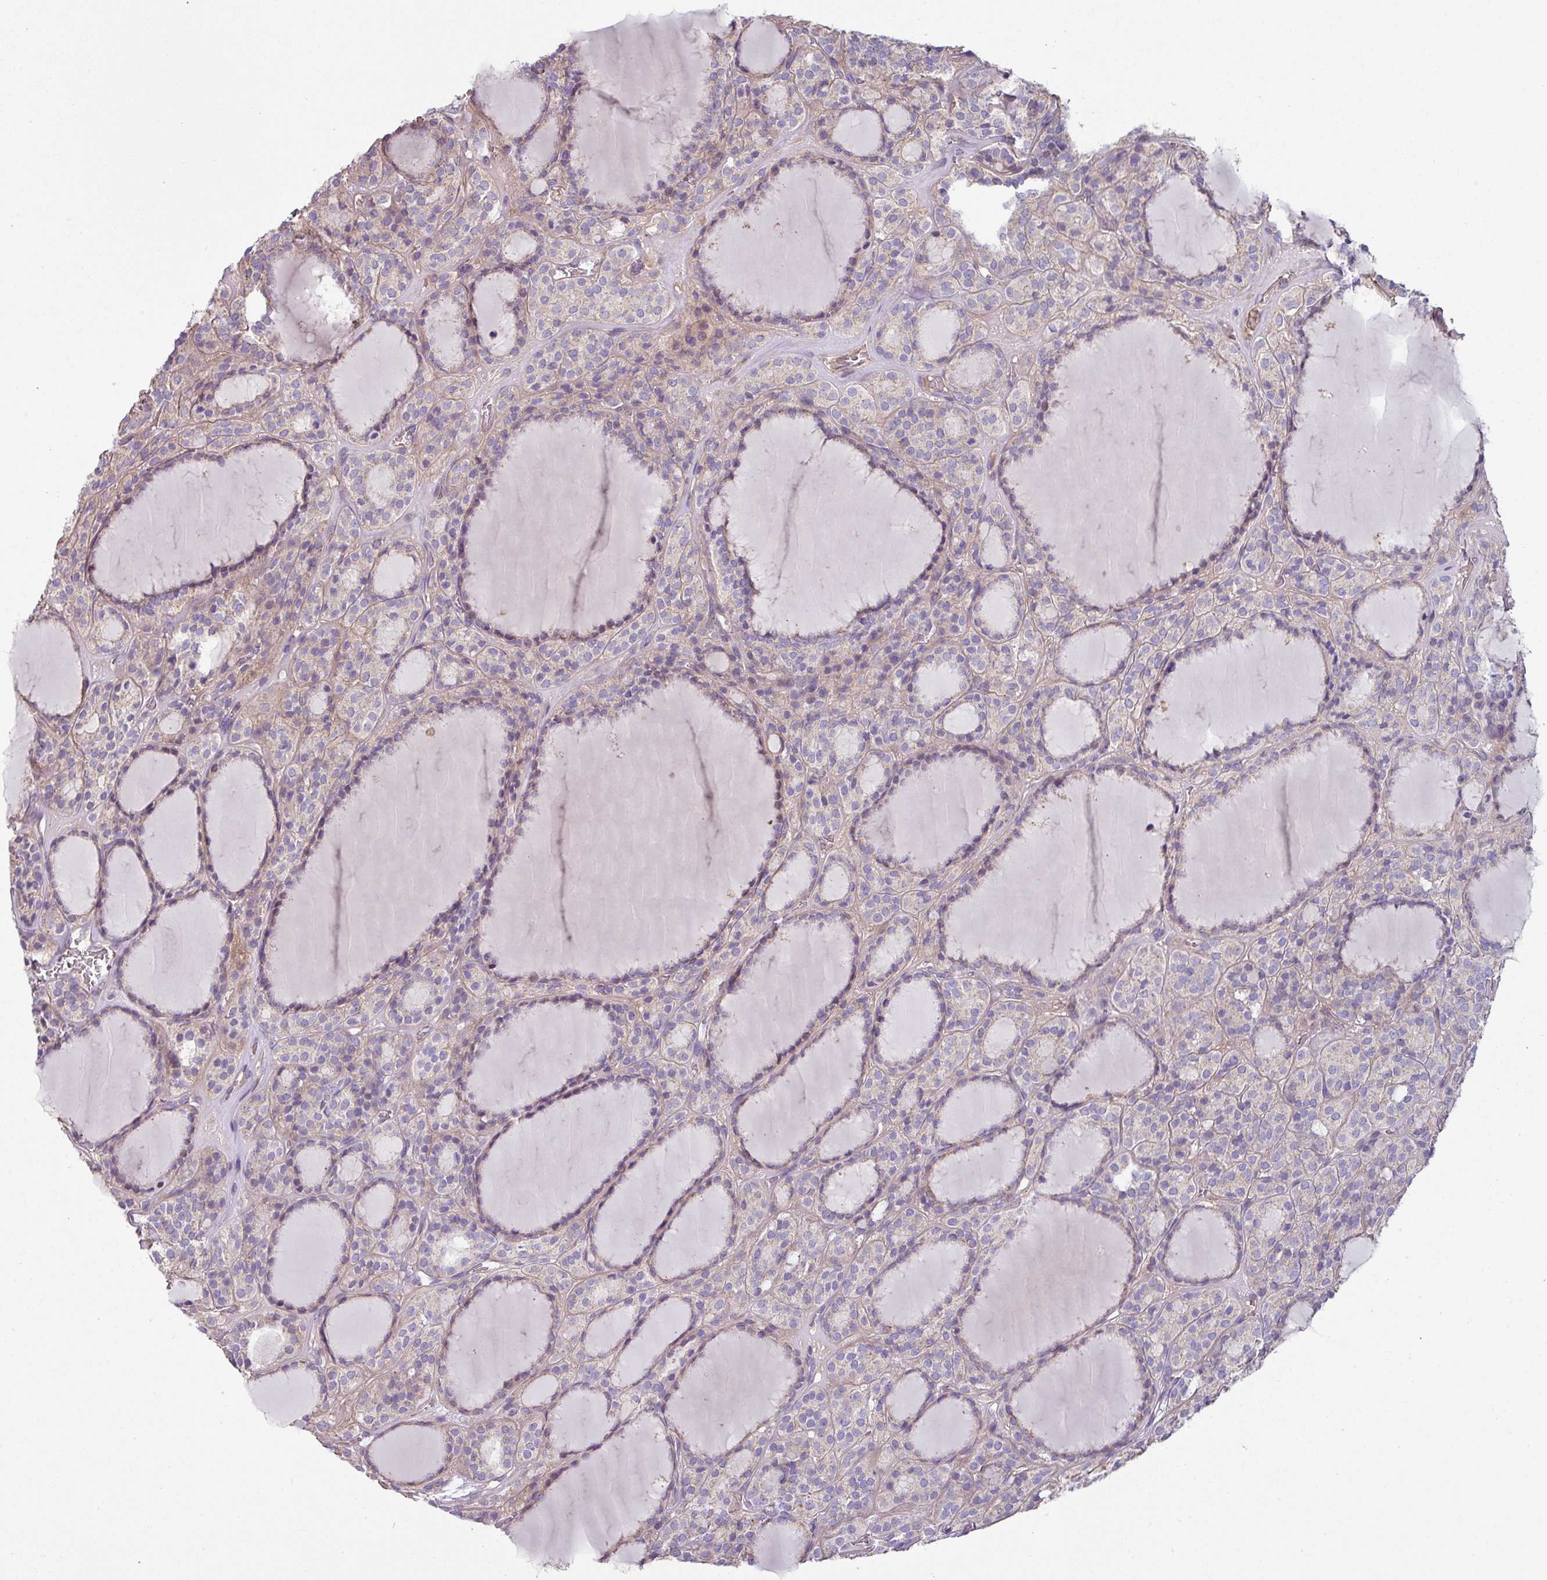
{"staining": {"intensity": "negative", "quantity": "none", "location": "none"}, "tissue": "thyroid cancer", "cell_type": "Tumor cells", "image_type": "cancer", "snomed": [{"axis": "morphology", "description": "Follicular adenoma carcinoma, NOS"}, {"axis": "topography", "description": "Thyroid gland"}], "caption": "A high-resolution photomicrograph shows immunohistochemistry staining of thyroid cancer, which shows no significant expression in tumor cells. The staining is performed using DAB (3,3'-diaminobenzidine) brown chromogen with nuclei counter-stained in using hematoxylin.", "gene": "LRRC9", "patient": {"sex": "female", "age": 63}}